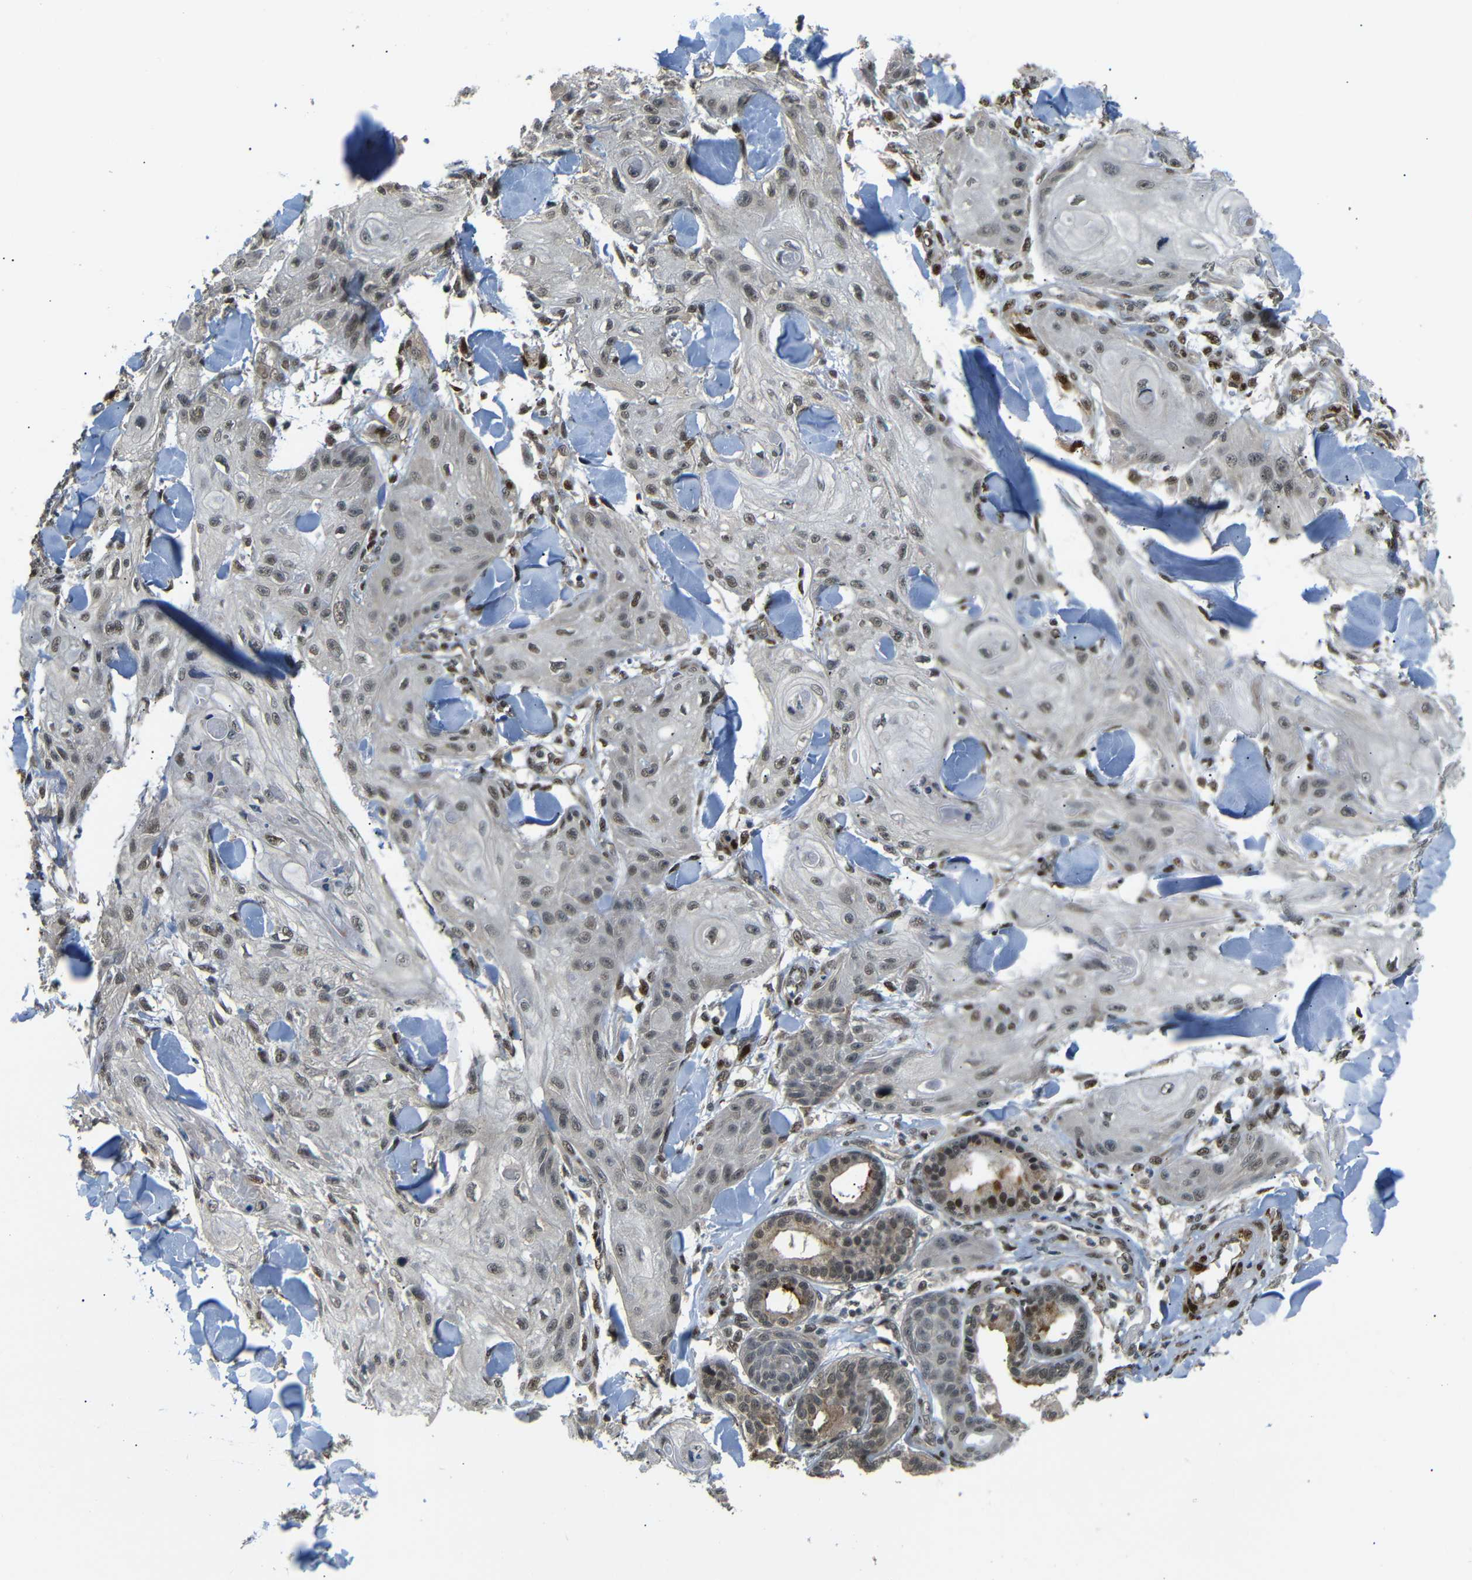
{"staining": {"intensity": "moderate", "quantity": ">75%", "location": "cytoplasmic/membranous,nuclear"}, "tissue": "skin cancer", "cell_type": "Tumor cells", "image_type": "cancer", "snomed": [{"axis": "morphology", "description": "Squamous cell carcinoma, NOS"}, {"axis": "topography", "description": "Skin"}], "caption": "Protein expression analysis of human skin cancer reveals moderate cytoplasmic/membranous and nuclear expression in about >75% of tumor cells. Nuclei are stained in blue.", "gene": "TBX2", "patient": {"sex": "male", "age": 74}}